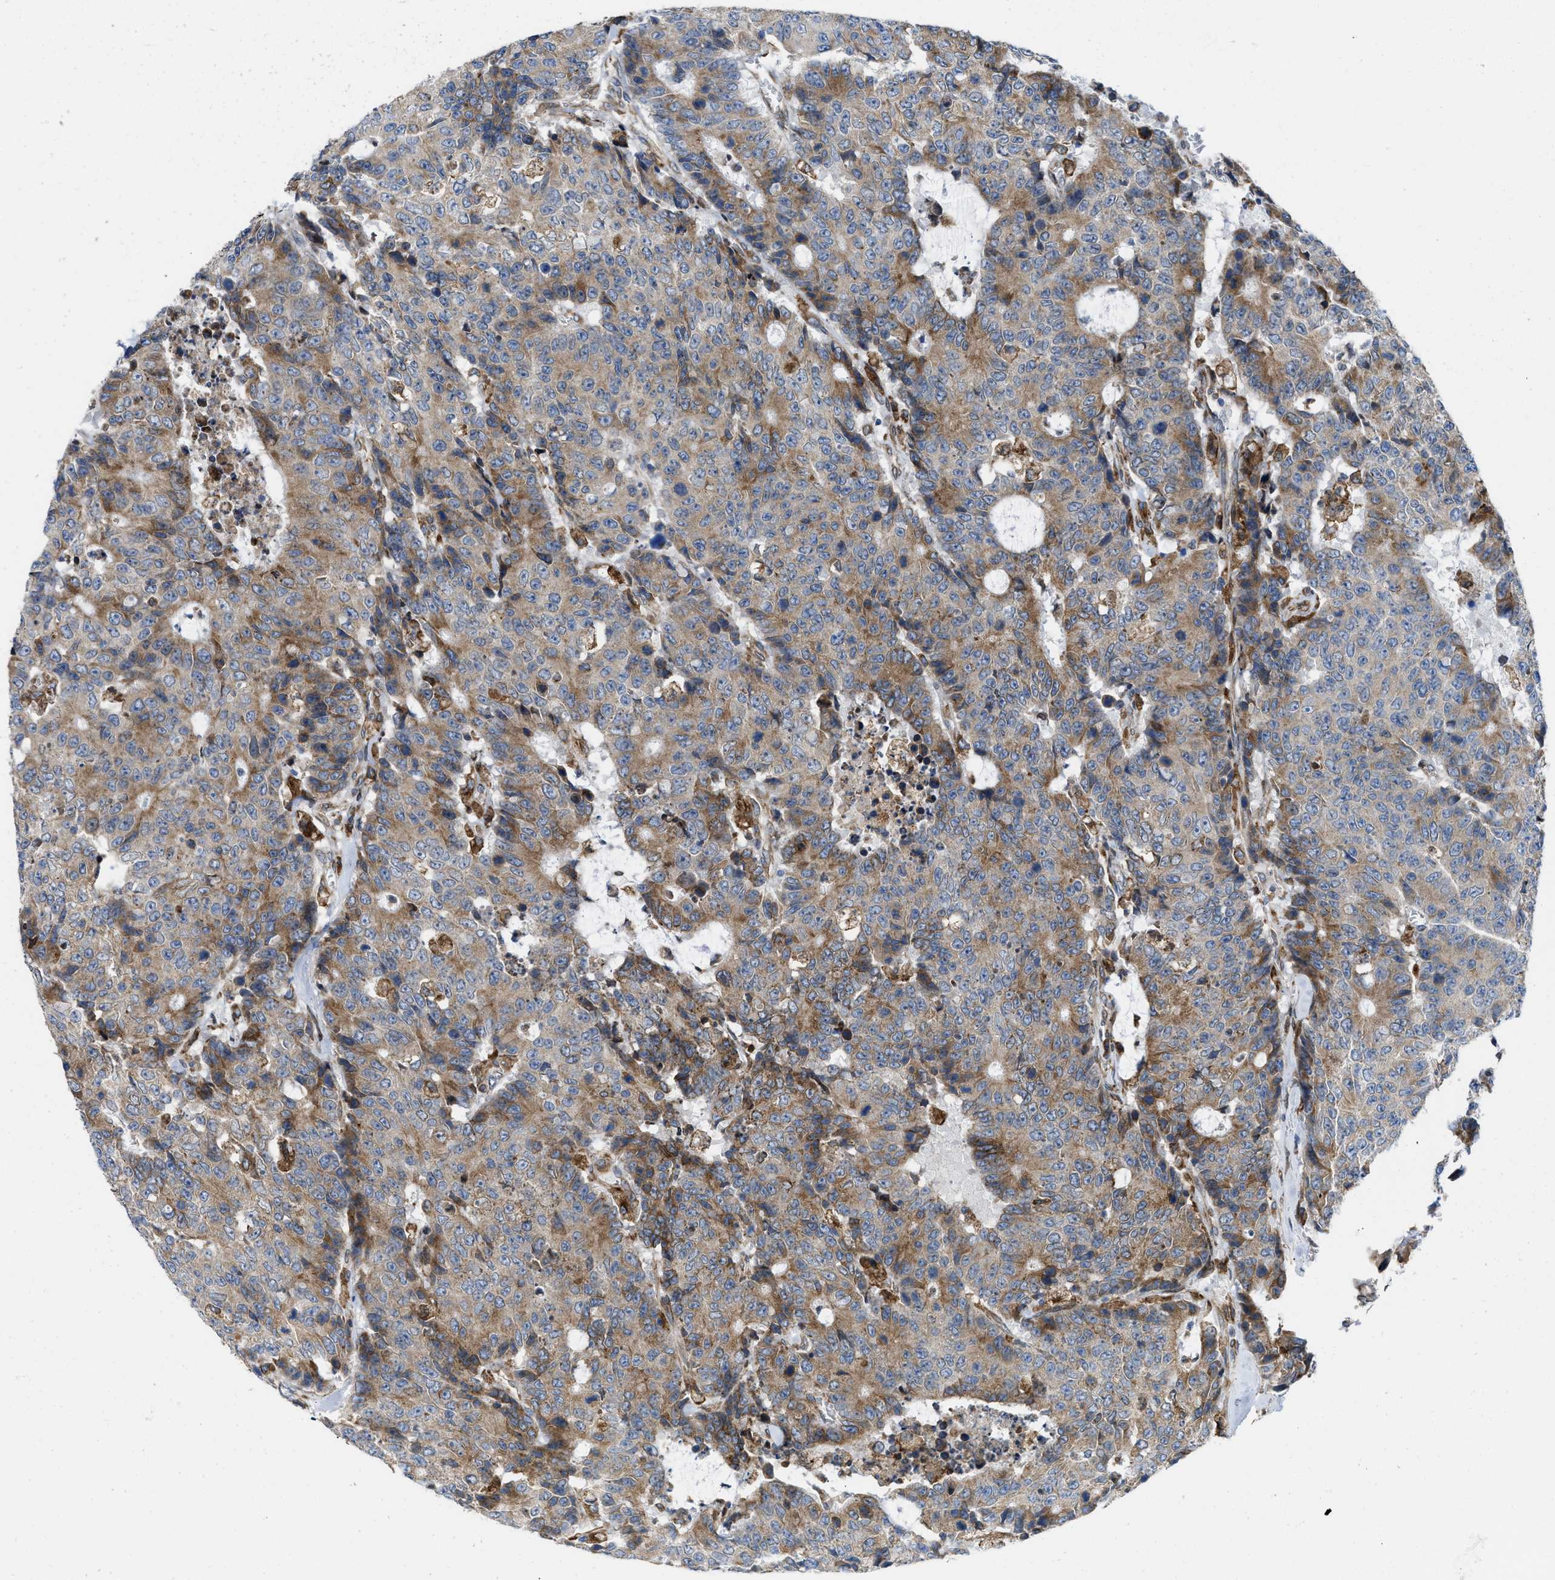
{"staining": {"intensity": "moderate", "quantity": "25%-75%", "location": "cytoplasmic/membranous"}, "tissue": "colorectal cancer", "cell_type": "Tumor cells", "image_type": "cancer", "snomed": [{"axis": "morphology", "description": "Adenocarcinoma, NOS"}, {"axis": "topography", "description": "Colon"}], "caption": "Colorectal cancer (adenocarcinoma) stained for a protein shows moderate cytoplasmic/membranous positivity in tumor cells.", "gene": "ERLIN2", "patient": {"sex": "female", "age": 86}}